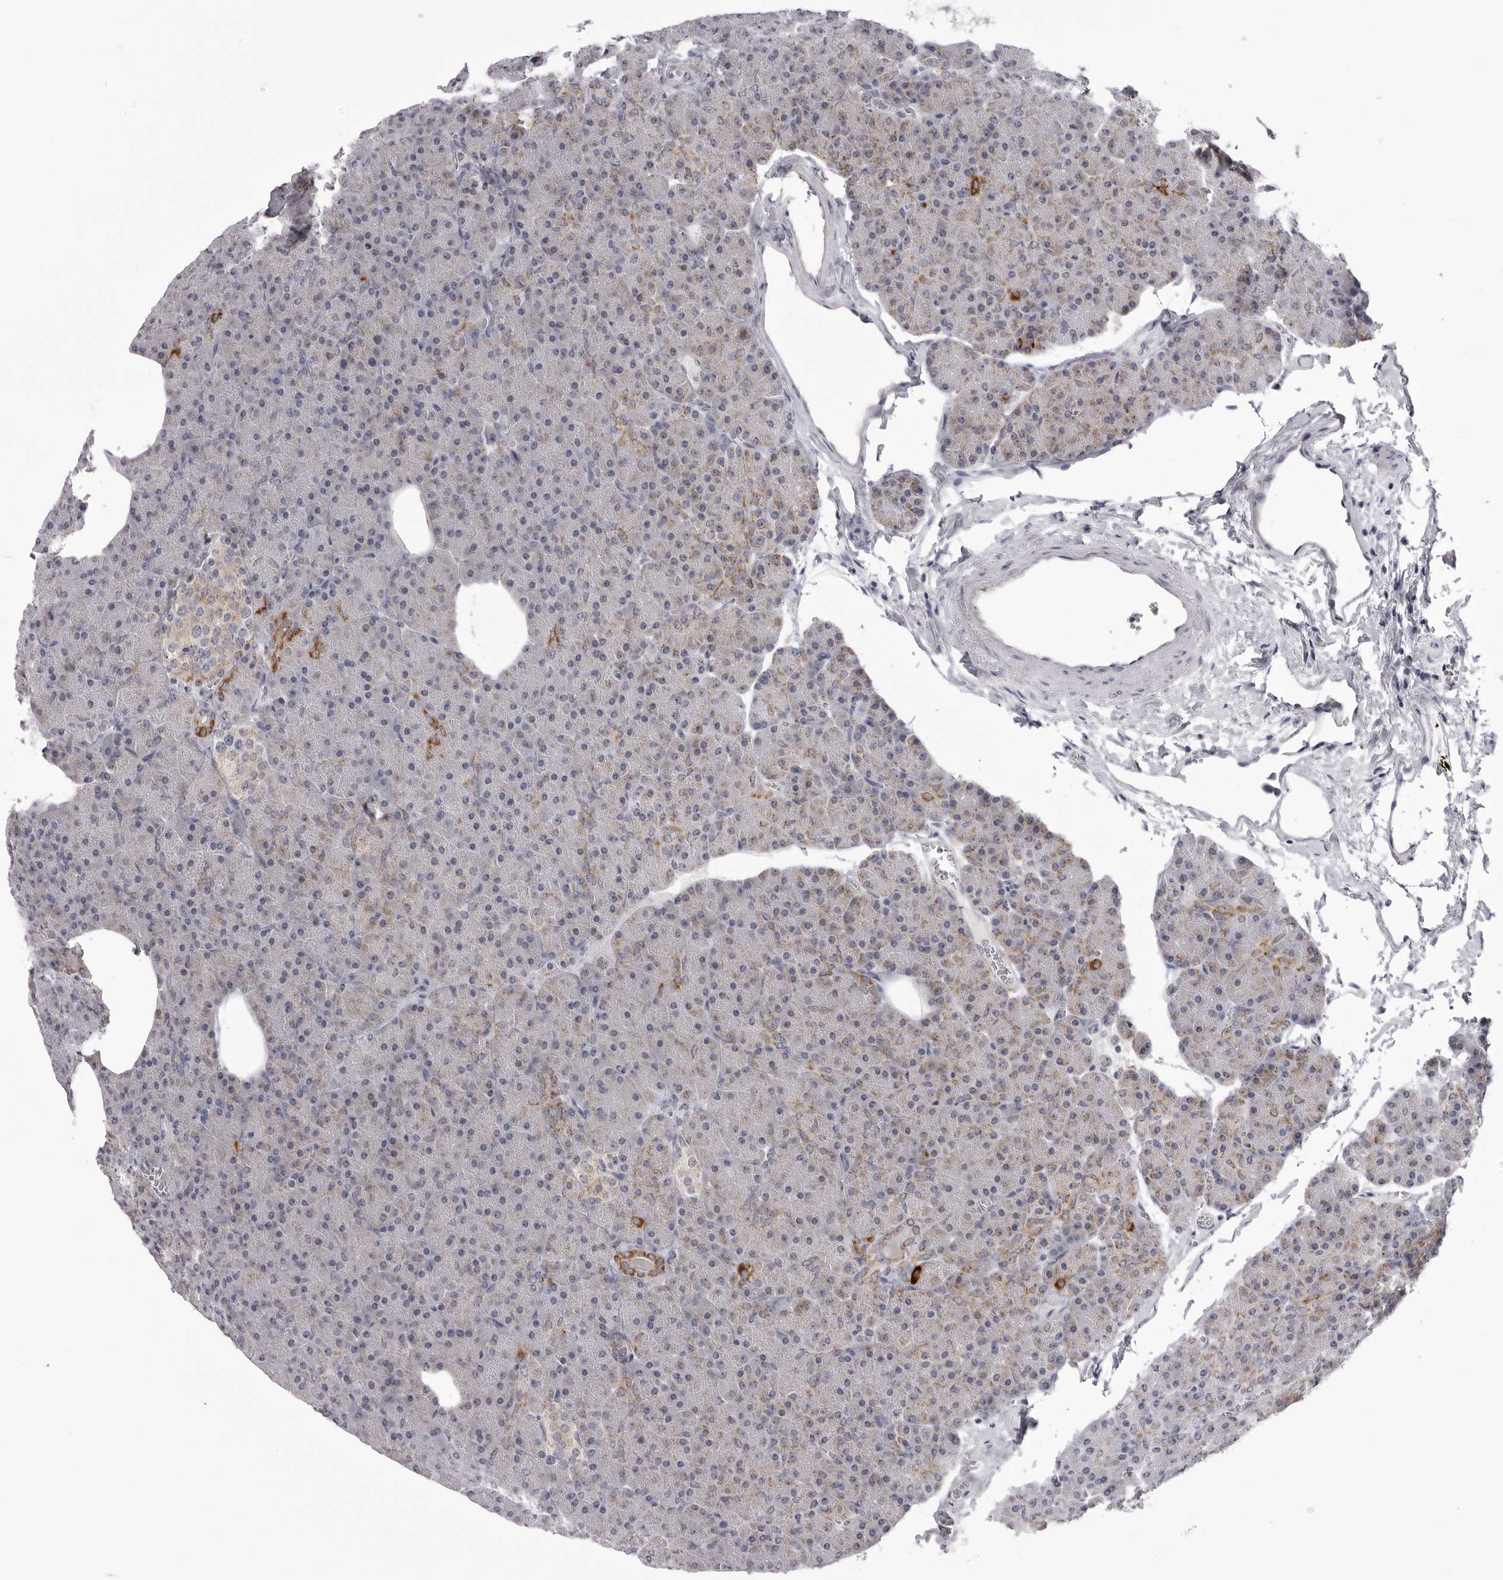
{"staining": {"intensity": "moderate", "quantity": "<25%", "location": "cytoplasmic/membranous"}, "tissue": "pancreas", "cell_type": "Exocrine glandular cells", "image_type": "normal", "snomed": [{"axis": "morphology", "description": "Normal tissue, NOS"}, {"axis": "topography", "description": "Pancreas"}], "caption": "Unremarkable pancreas displays moderate cytoplasmic/membranous expression in about <25% of exocrine glandular cells (DAB (3,3'-diaminobenzidine) = brown stain, brightfield microscopy at high magnification)..", "gene": "TUFM", "patient": {"sex": "female", "age": 35}}